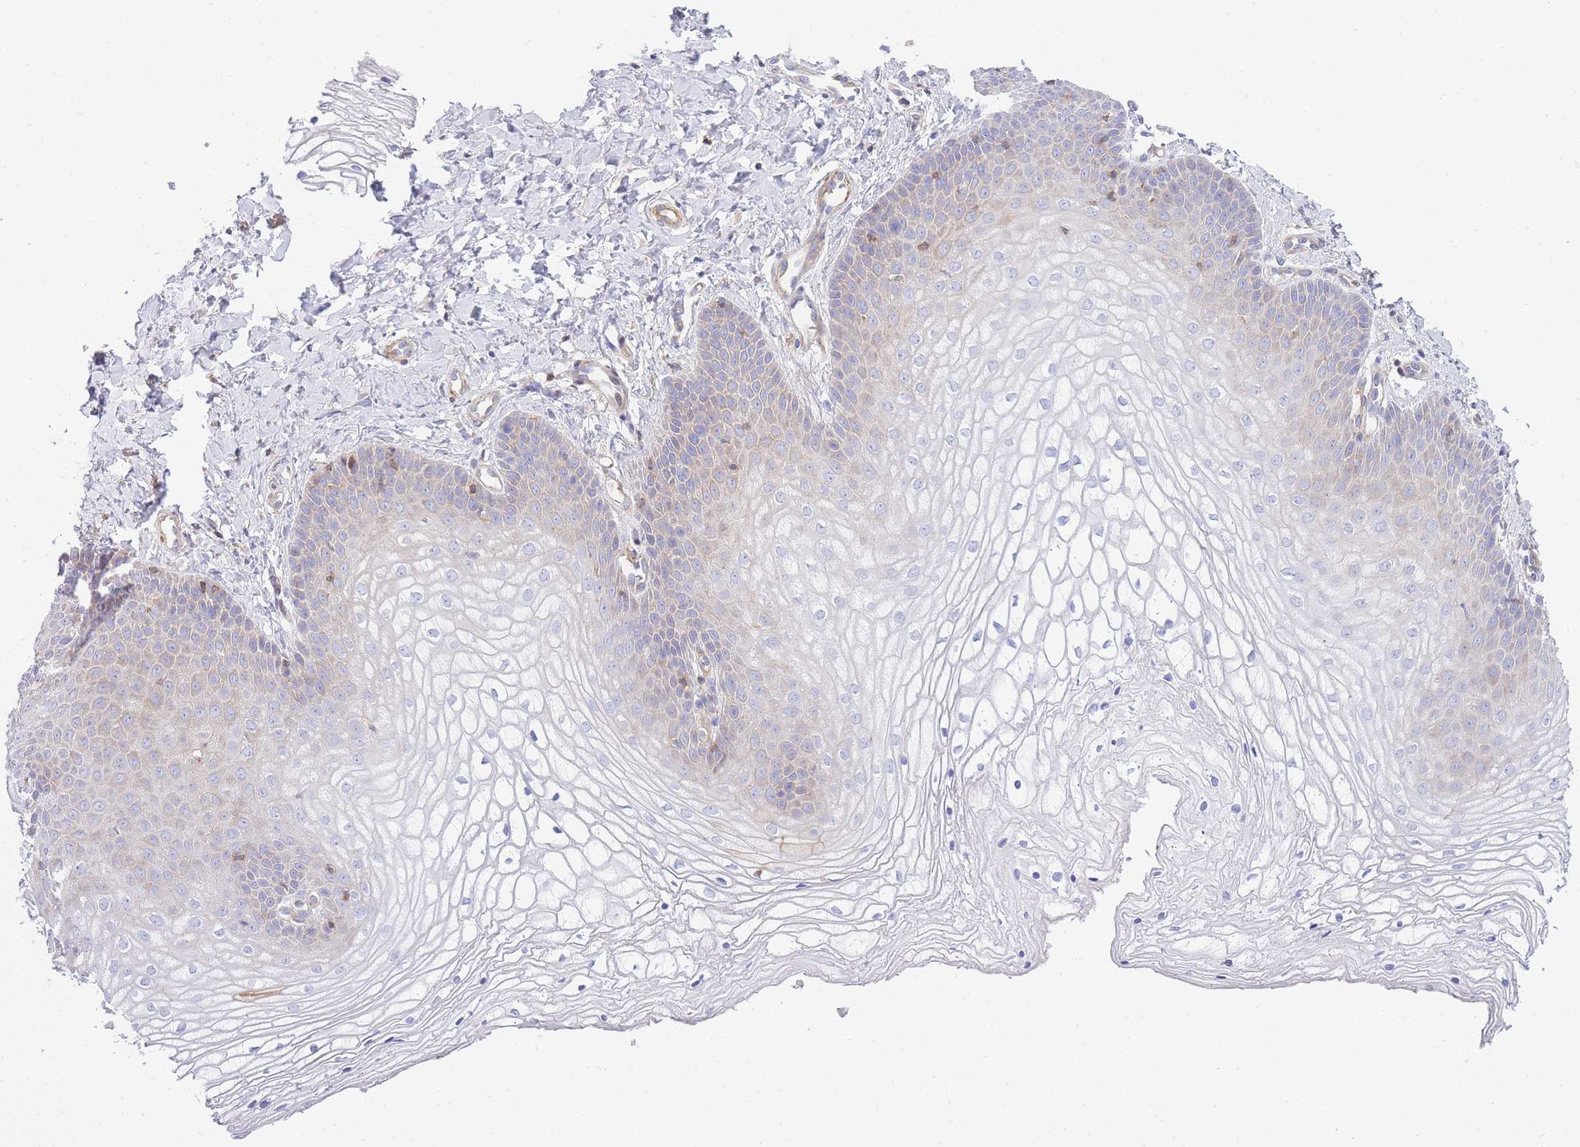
{"staining": {"intensity": "weak", "quantity": "<25%", "location": "cytoplasmic/membranous"}, "tissue": "vagina", "cell_type": "Squamous epithelial cells", "image_type": "normal", "snomed": [{"axis": "morphology", "description": "Normal tissue, NOS"}, {"axis": "topography", "description": "Vagina"}], "caption": "IHC image of benign human vagina stained for a protein (brown), which shows no expression in squamous epithelial cells.", "gene": "FBN3", "patient": {"sex": "female", "age": 68}}